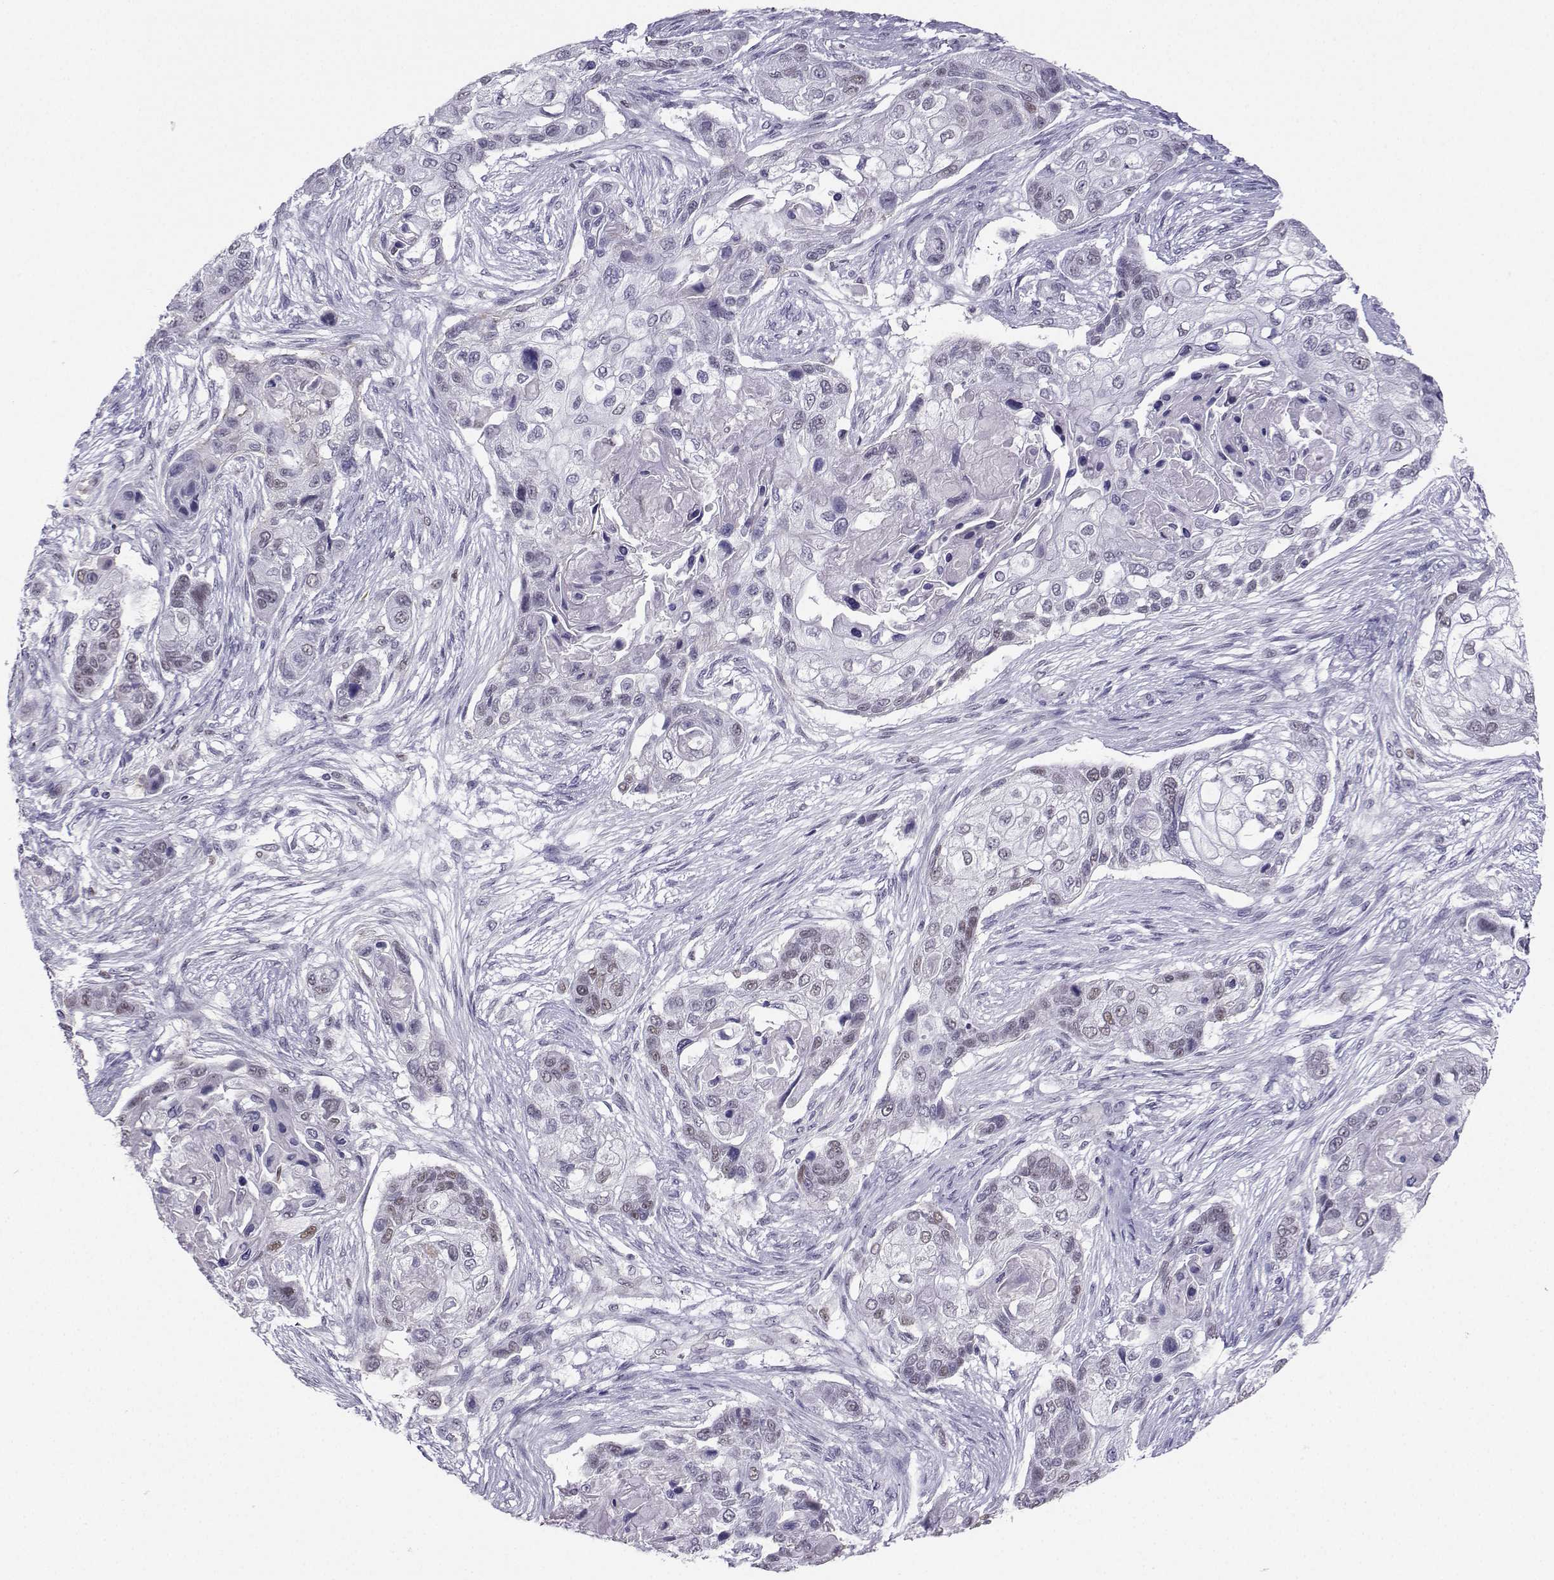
{"staining": {"intensity": "weak", "quantity": "<25%", "location": "nuclear"}, "tissue": "lung cancer", "cell_type": "Tumor cells", "image_type": "cancer", "snomed": [{"axis": "morphology", "description": "Squamous cell carcinoma, NOS"}, {"axis": "topography", "description": "Lung"}], "caption": "There is no significant positivity in tumor cells of lung cancer.", "gene": "TEDC2", "patient": {"sex": "male", "age": 69}}